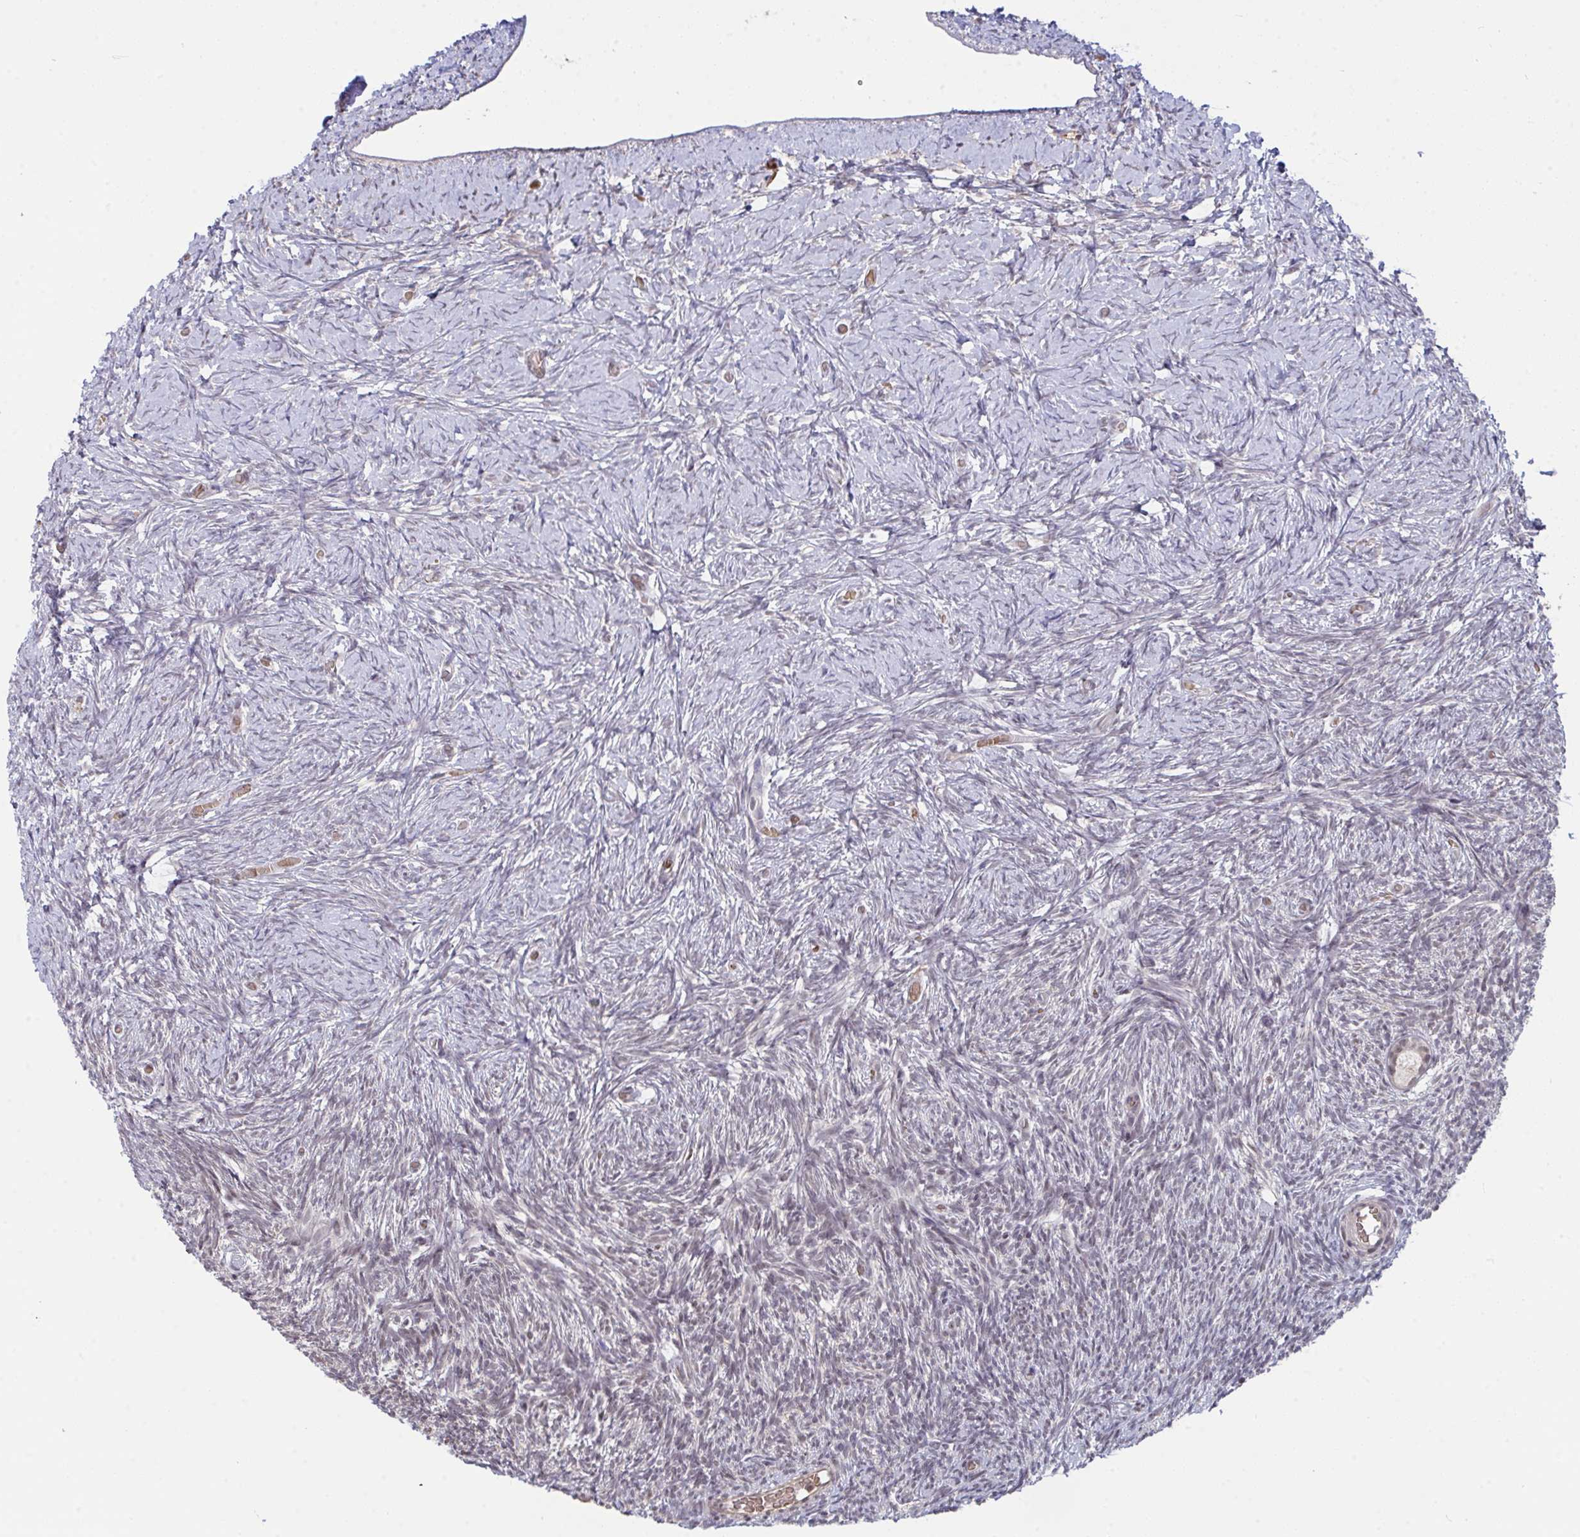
{"staining": {"intensity": "negative", "quantity": "none", "location": "none"}, "tissue": "ovary", "cell_type": "Follicle cells", "image_type": "normal", "snomed": [{"axis": "morphology", "description": "Normal tissue, NOS"}, {"axis": "topography", "description": "Ovary"}], "caption": "Protein analysis of benign ovary shows no significant expression in follicle cells.", "gene": "SAP30", "patient": {"sex": "female", "age": 39}}